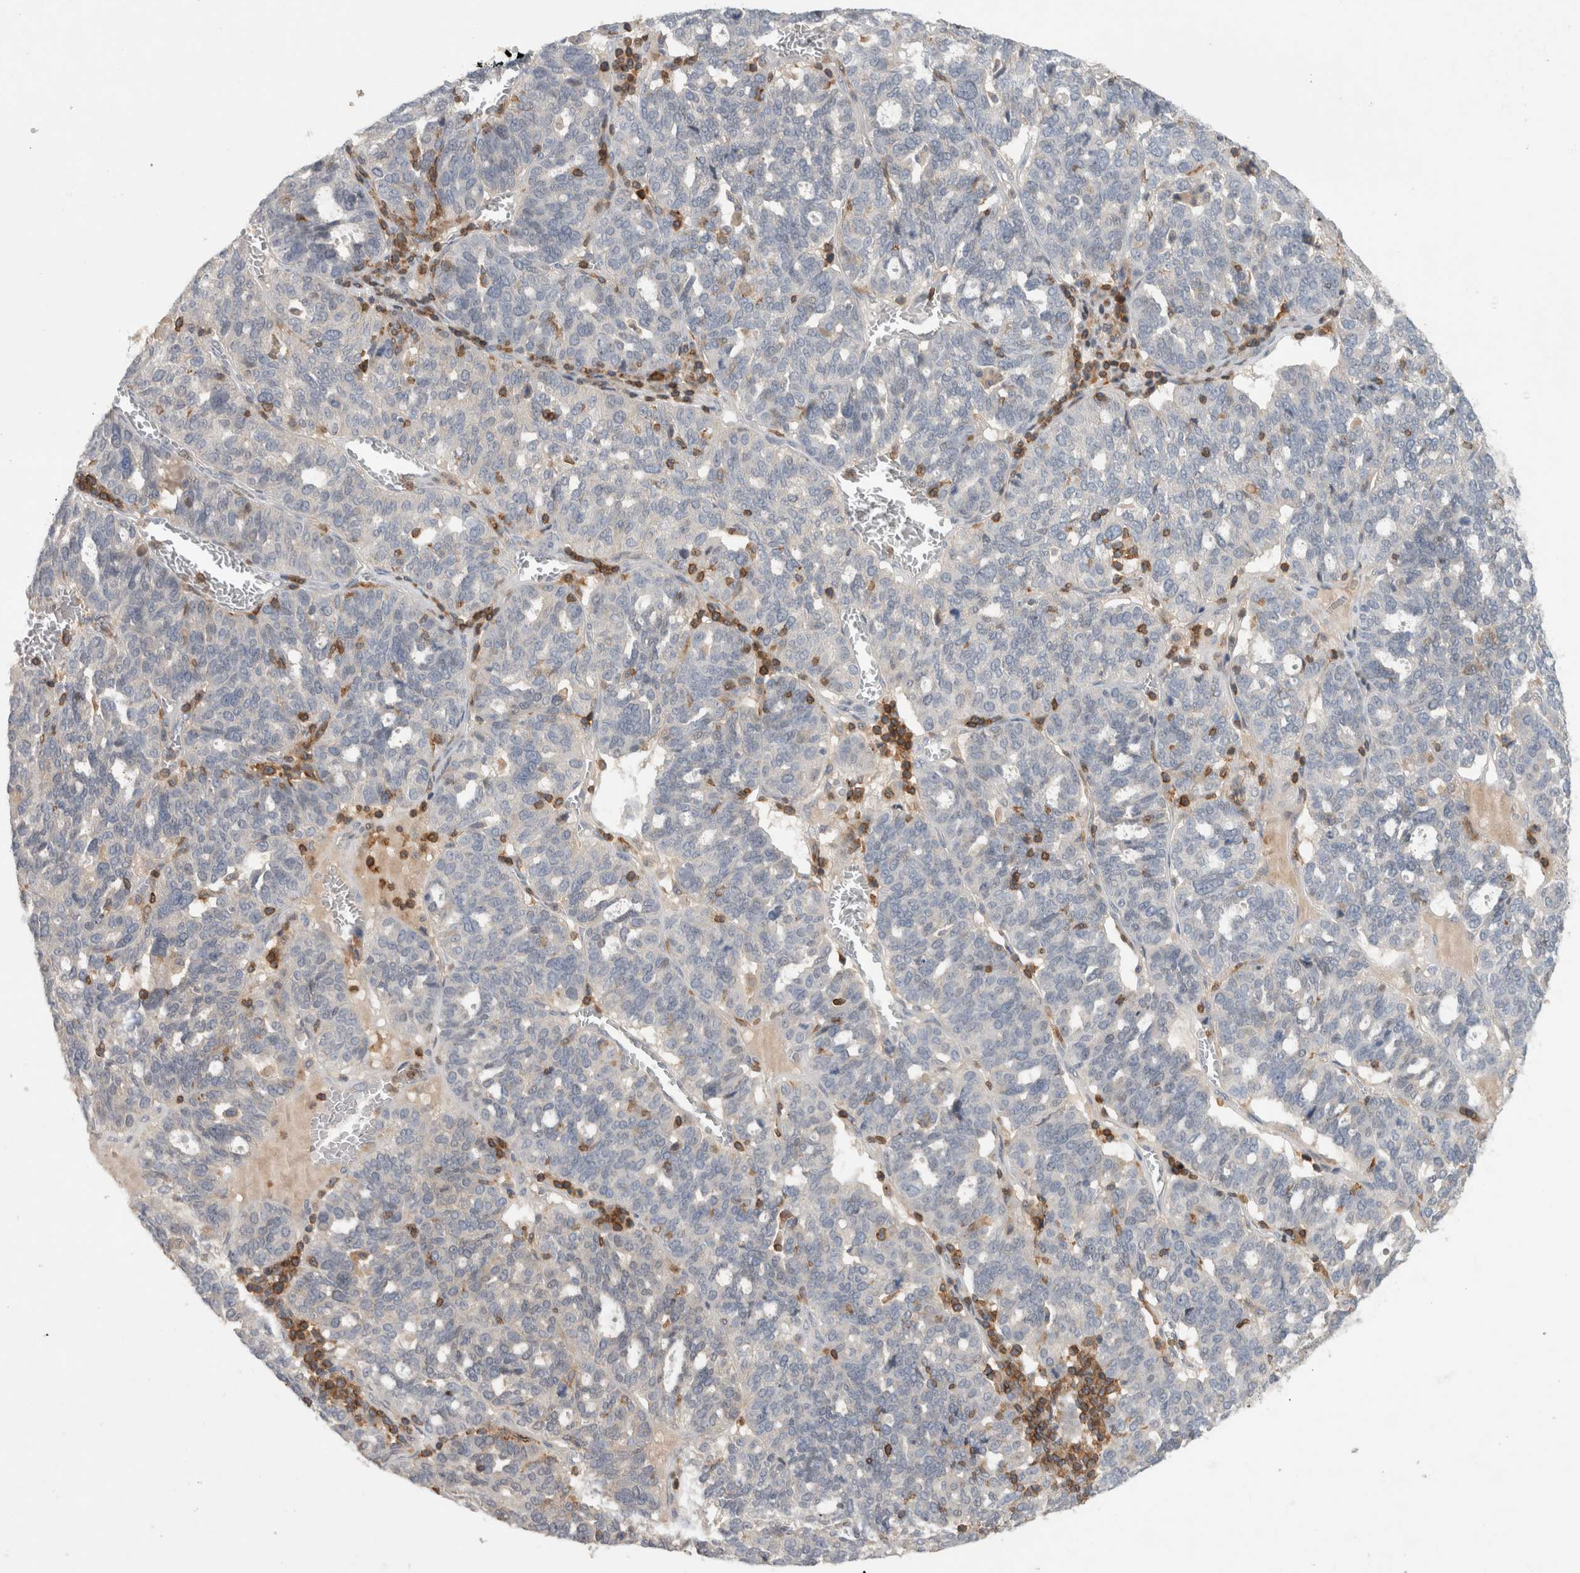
{"staining": {"intensity": "negative", "quantity": "none", "location": "none"}, "tissue": "ovarian cancer", "cell_type": "Tumor cells", "image_type": "cancer", "snomed": [{"axis": "morphology", "description": "Cystadenocarcinoma, serous, NOS"}, {"axis": "topography", "description": "Ovary"}], "caption": "Human ovarian cancer stained for a protein using immunohistochemistry displays no positivity in tumor cells.", "gene": "GFRA2", "patient": {"sex": "female", "age": 59}}